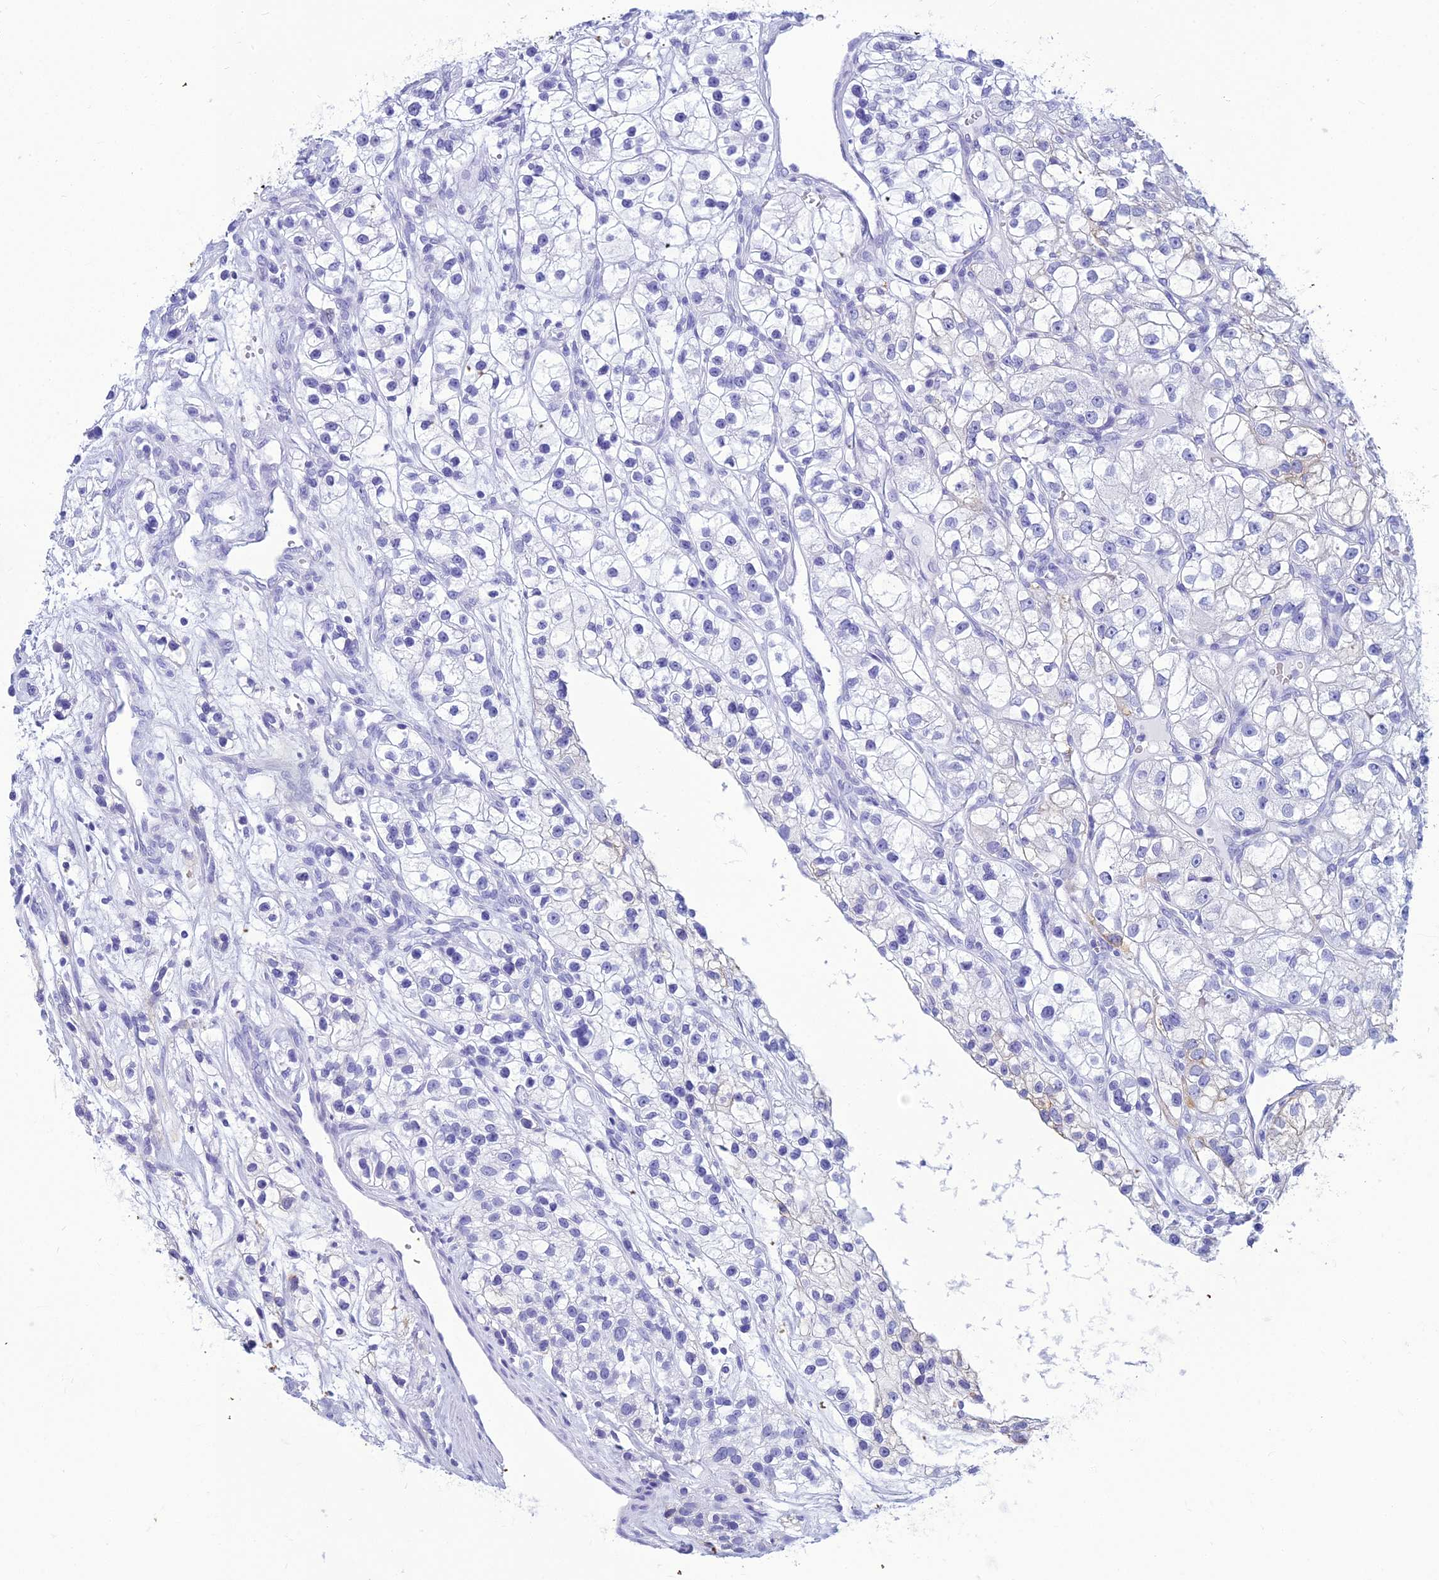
{"staining": {"intensity": "negative", "quantity": "none", "location": "none"}, "tissue": "renal cancer", "cell_type": "Tumor cells", "image_type": "cancer", "snomed": [{"axis": "morphology", "description": "Adenocarcinoma, NOS"}, {"axis": "topography", "description": "Kidney"}], "caption": "Micrograph shows no significant protein expression in tumor cells of renal cancer (adenocarcinoma). (Stains: DAB IHC with hematoxylin counter stain, Microscopy: brightfield microscopy at high magnification).", "gene": "ZNF442", "patient": {"sex": "female", "age": 57}}